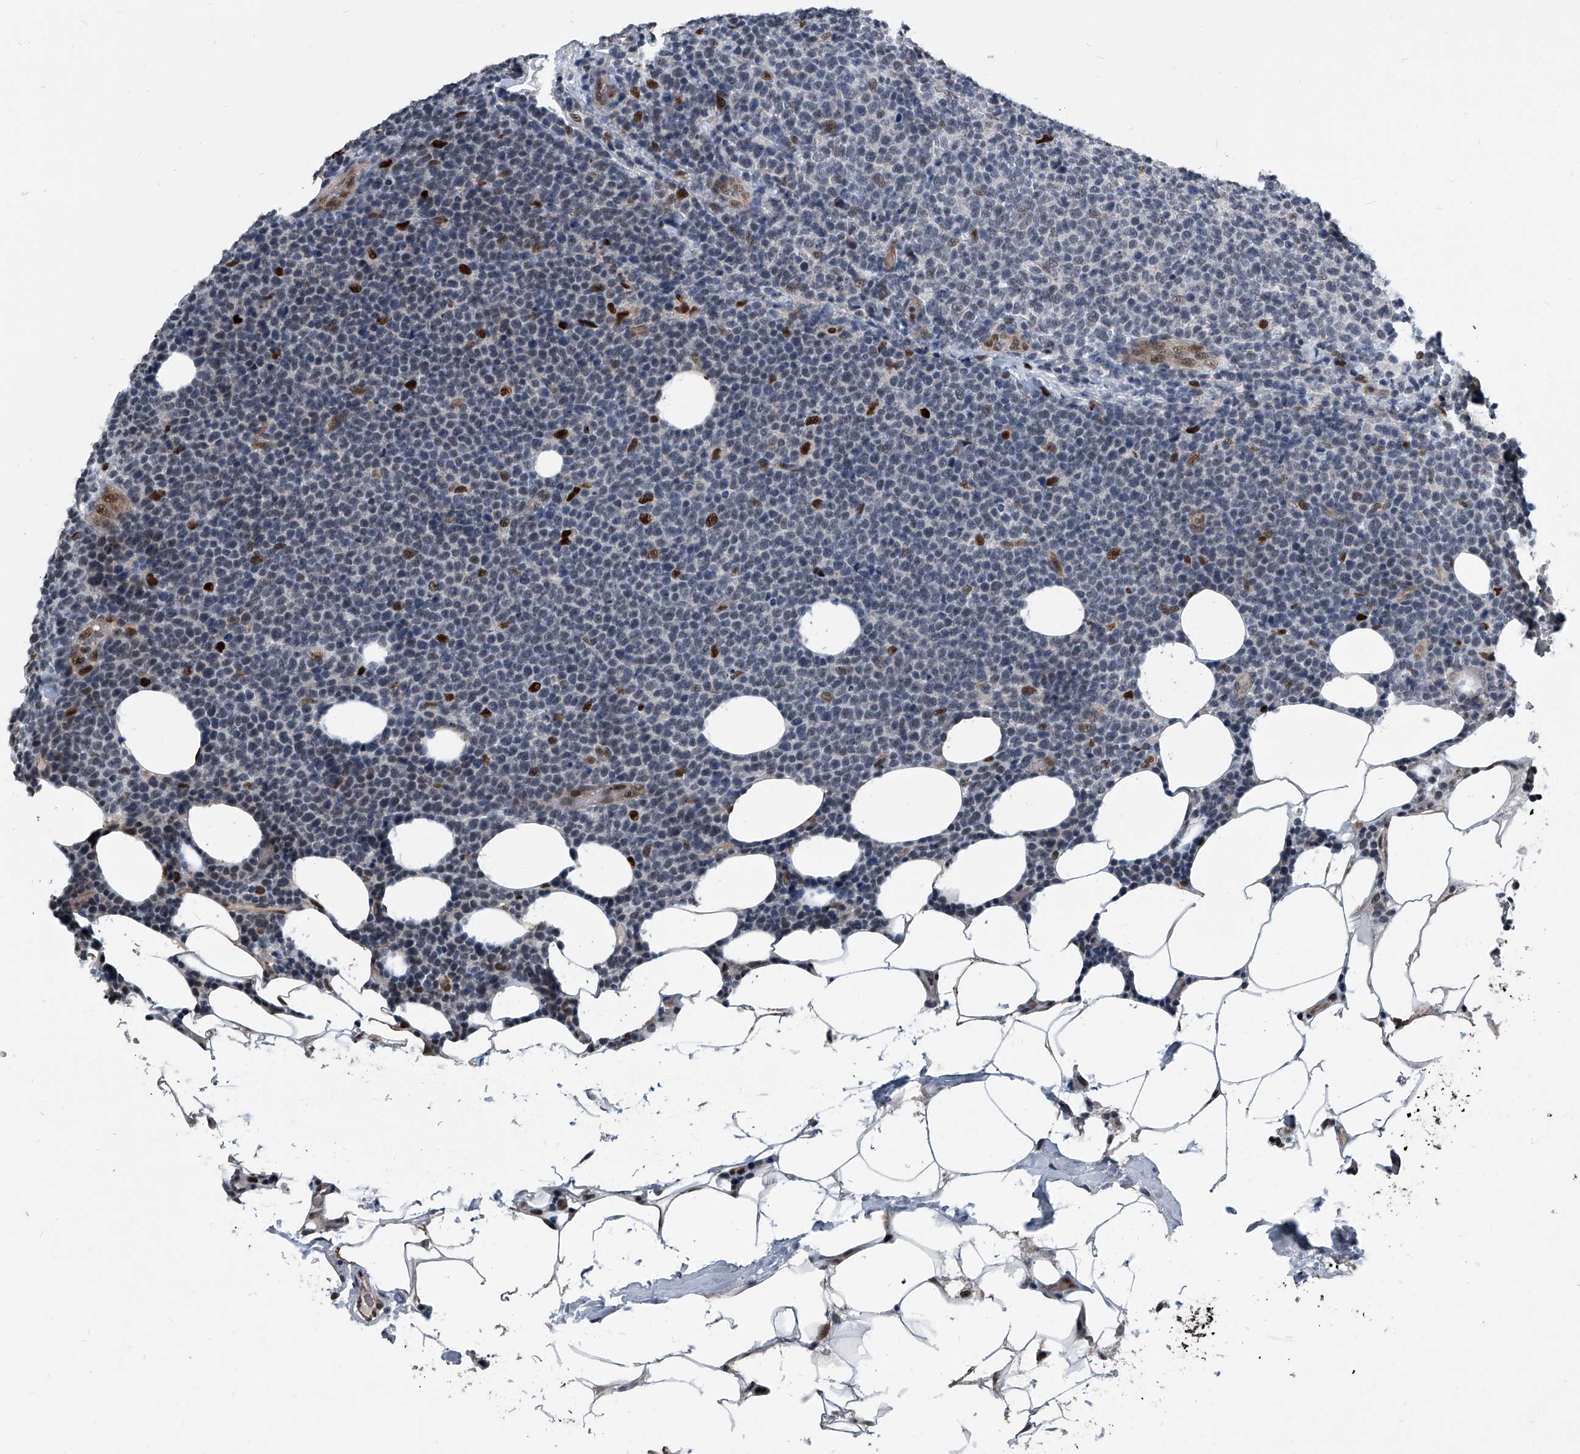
{"staining": {"intensity": "strong", "quantity": "<25%", "location": "nuclear"}, "tissue": "lymphoma", "cell_type": "Tumor cells", "image_type": "cancer", "snomed": [{"axis": "morphology", "description": "Malignant lymphoma, non-Hodgkin's type, High grade"}, {"axis": "topography", "description": "Lymph node"}], "caption": "Immunohistochemistry (IHC) image of neoplastic tissue: lymphoma stained using immunohistochemistry displays medium levels of strong protein expression localized specifically in the nuclear of tumor cells, appearing as a nuclear brown color.", "gene": "MEN1", "patient": {"sex": "male", "age": 61}}